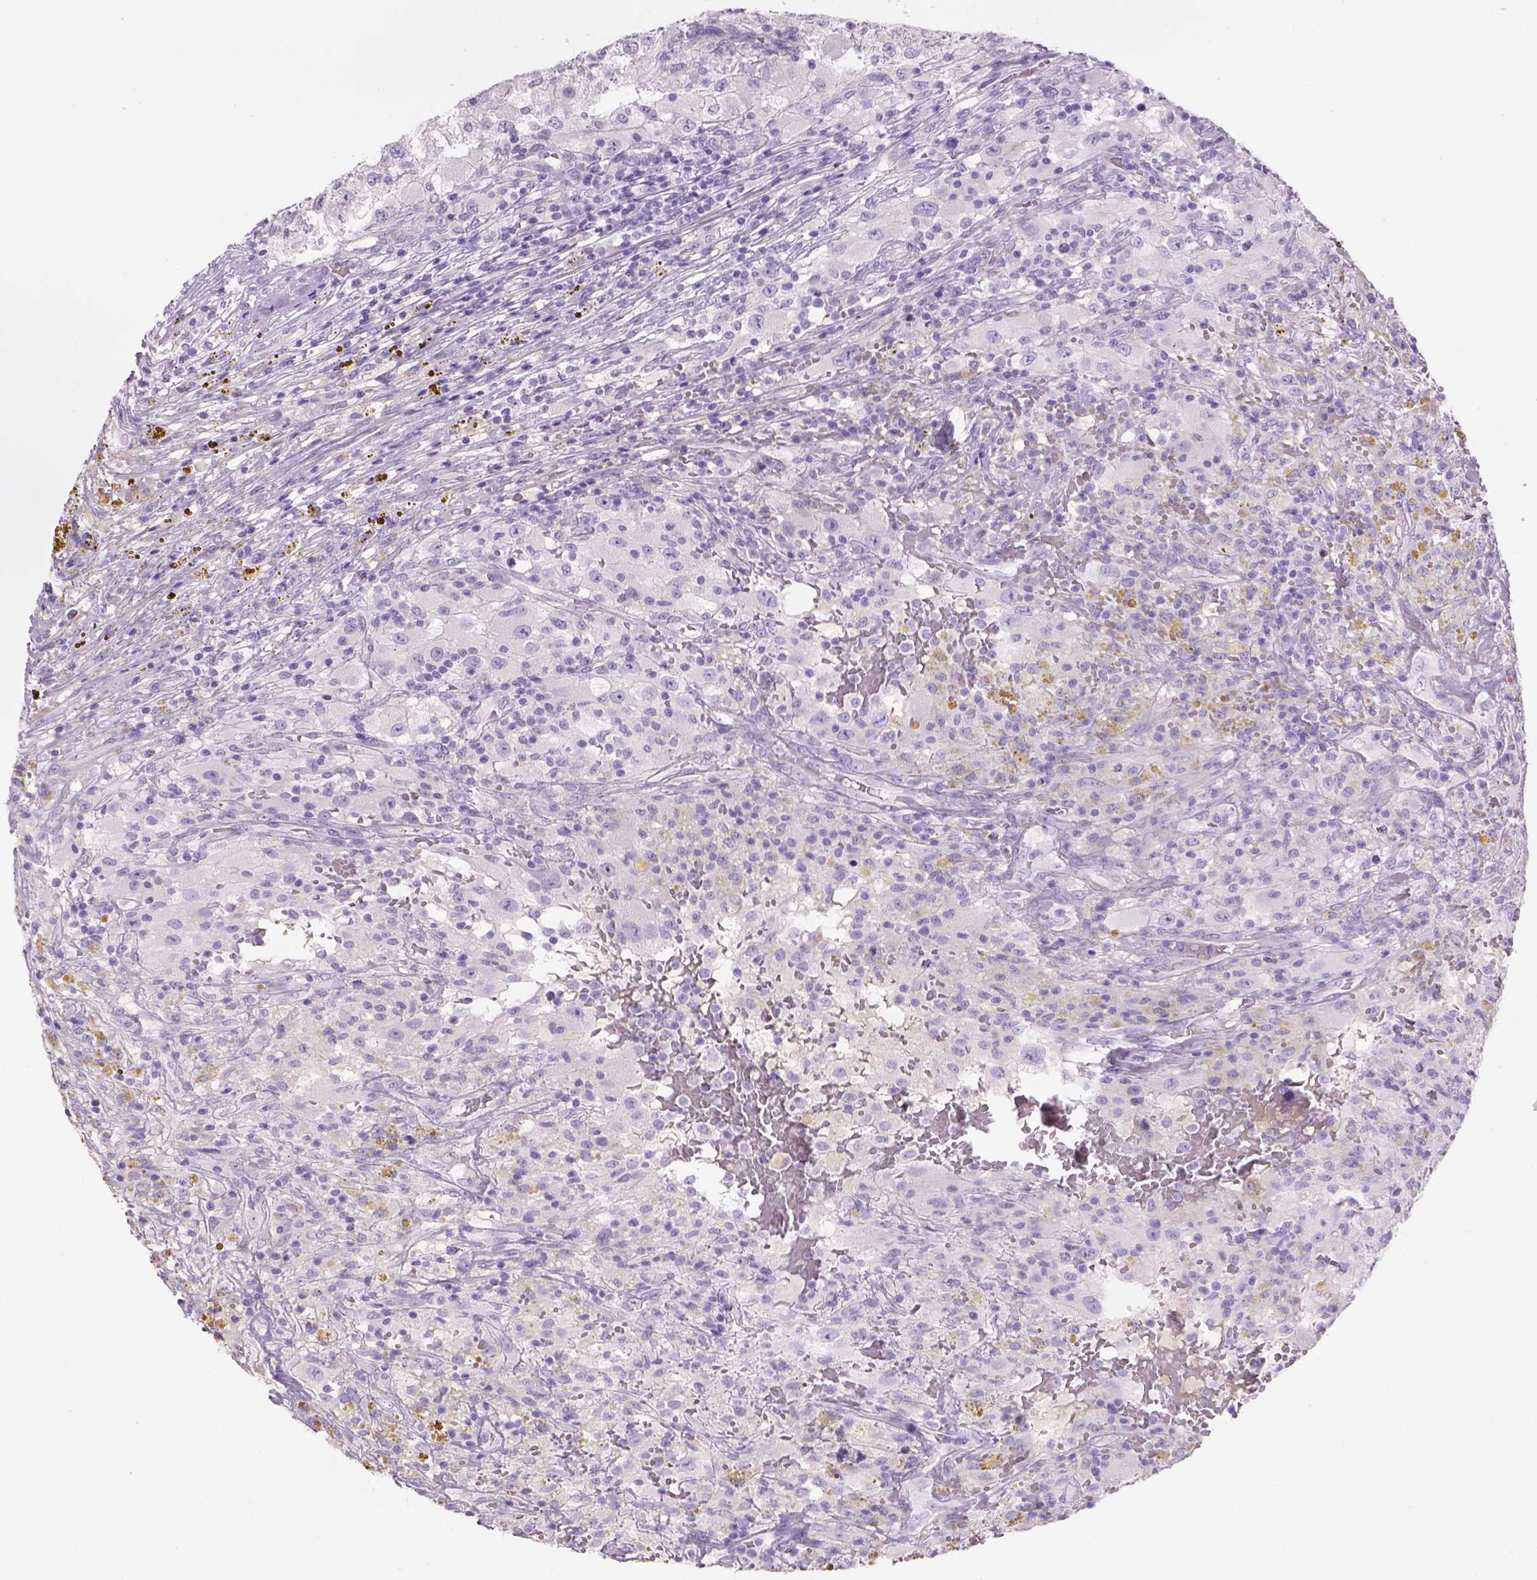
{"staining": {"intensity": "negative", "quantity": "none", "location": "none"}, "tissue": "renal cancer", "cell_type": "Tumor cells", "image_type": "cancer", "snomed": [{"axis": "morphology", "description": "Adenocarcinoma, NOS"}, {"axis": "topography", "description": "Kidney"}], "caption": "Image shows no protein expression in tumor cells of renal adenocarcinoma tissue.", "gene": "TENM4", "patient": {"sex": "female", "age": 67}}